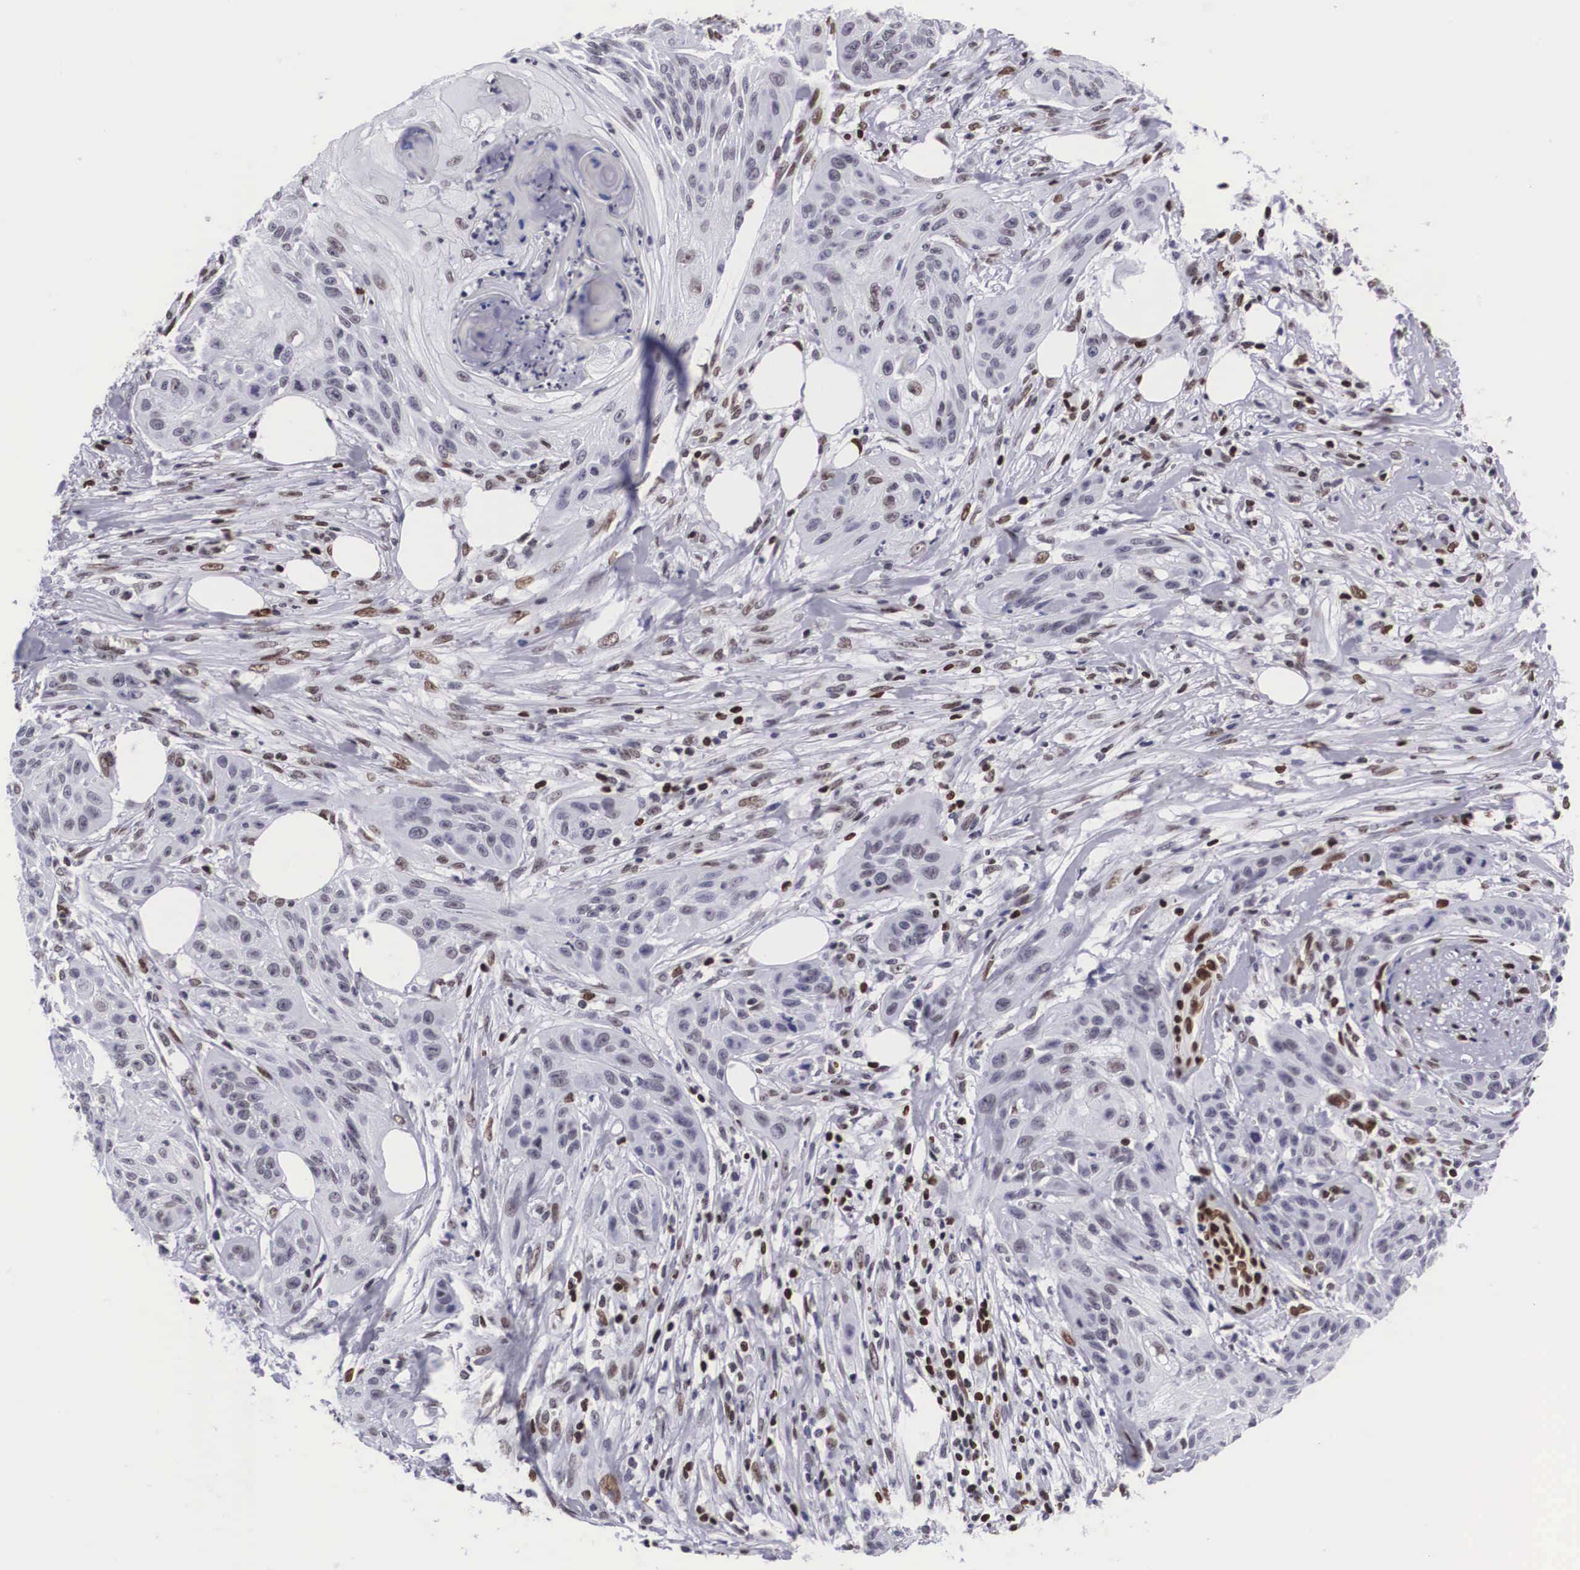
{"staining": {"intensity": "weak", "quantity": "25%-75%", "location": "nuclear"}, "tissue": "skin cancer", "cell_type": "Tumor cells", "image_type": "cancer", "snomed": [{"axis": "morphology", "description": "Squamous cell carcinoma, NOS"}, {"axis": "topography", "description": "Skin"}], "caption": "DAB immunohistochemical staining of squamous cell carcinoma (skin) exhibits weak nuclear protein positivity in about 25%-75% of tumor cells.", "gene": "MECP2", "patient": {"sex": "female", "age": 88}}